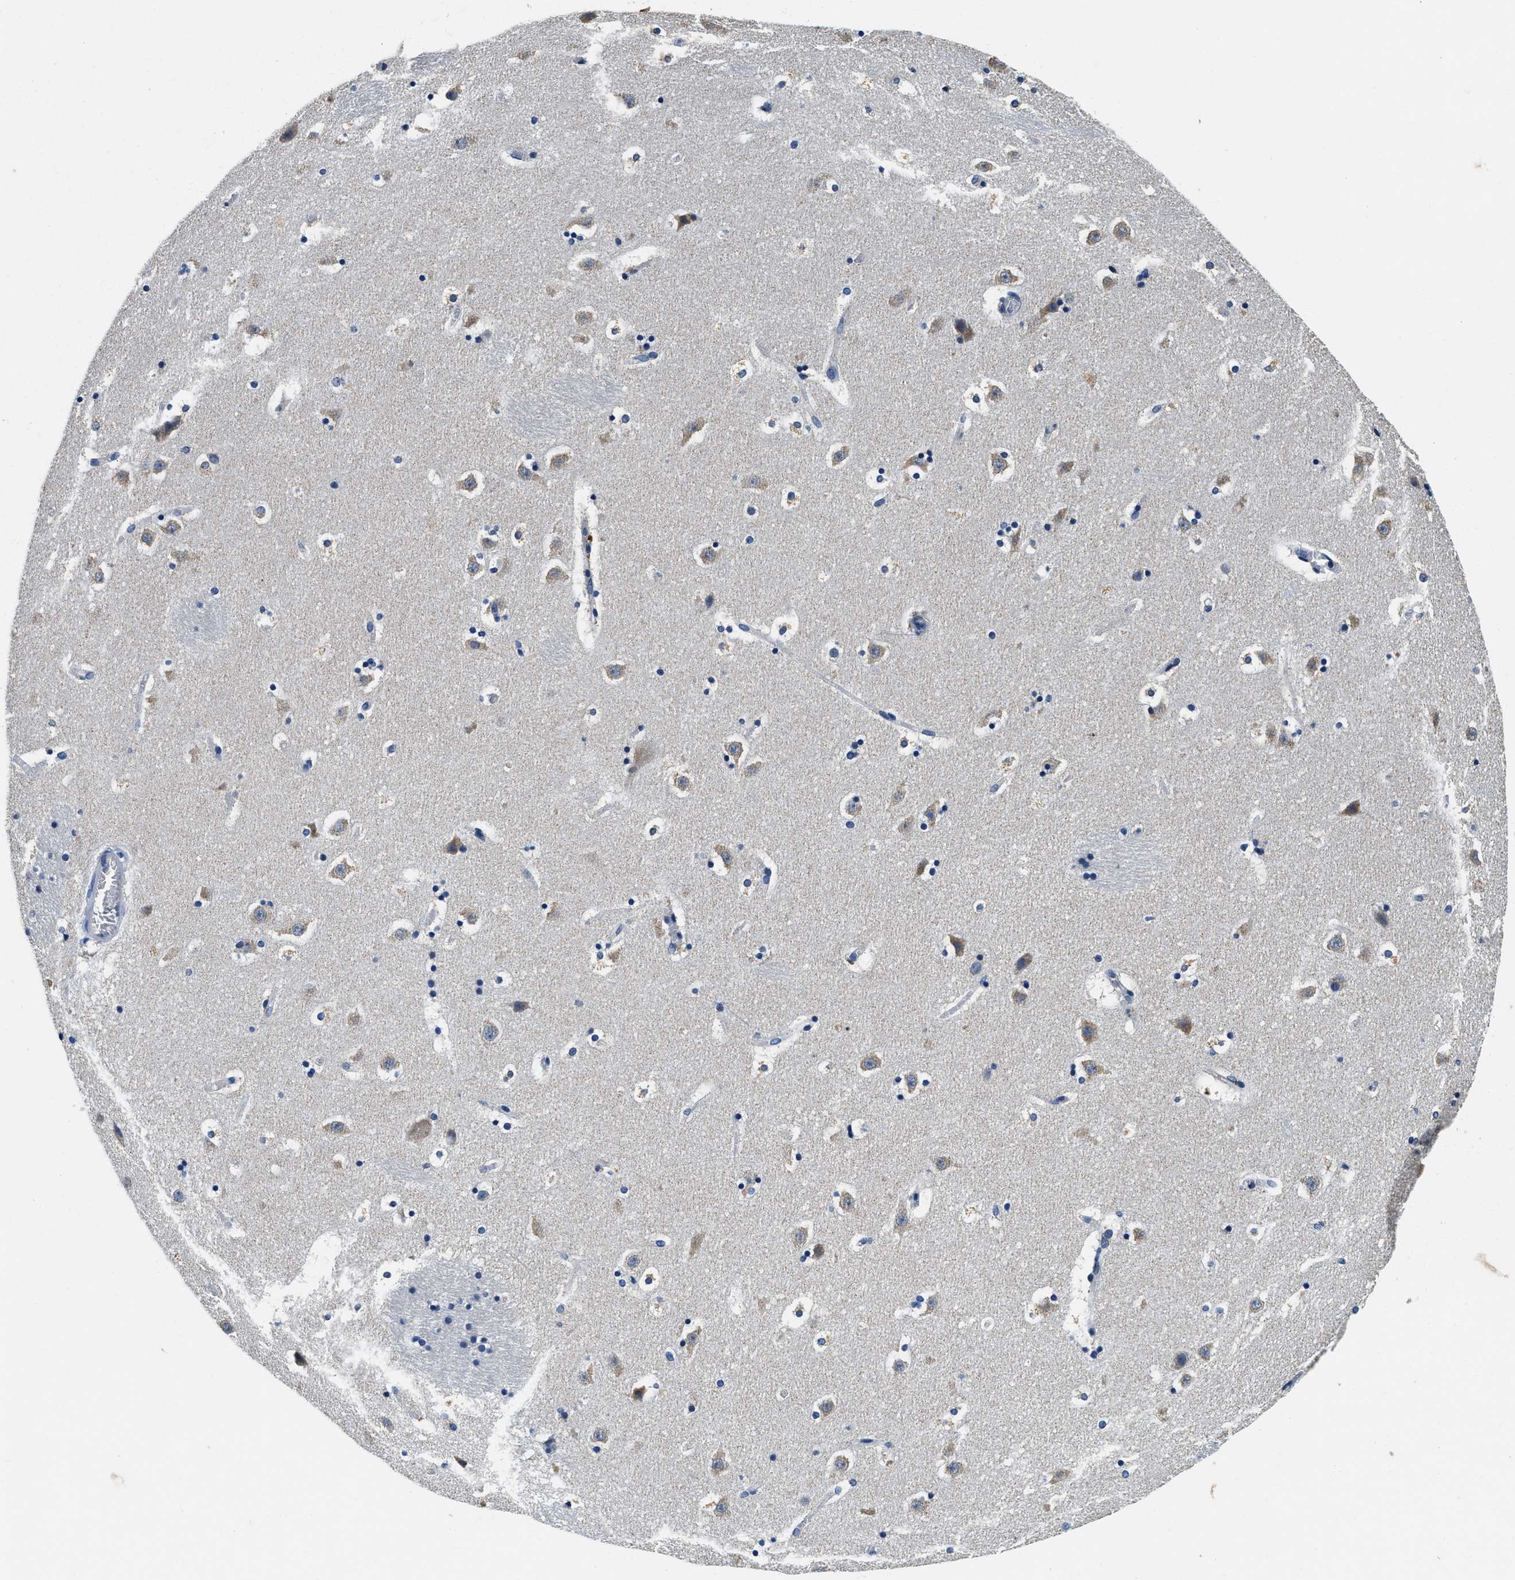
{"staining": {"intensity": "negative", "quantity": "none", "location": "none"}, "tissue": "caudate", "cell_type": "Glial cells", "image_type": "normal", "snomed": [{"axis": "morphology", "description": "Normal tissue, NOS"}, {"axis": "topography", "description": "Lateral ventricle wall"}], "caption": "Glial cells are negative for brown protein staining in unremarkable caudate. (DAB immunohistochemistry (IHC), high magnification).", "gene": "ALDH3A2", "patient": {"sex": "male", "age": 45}}